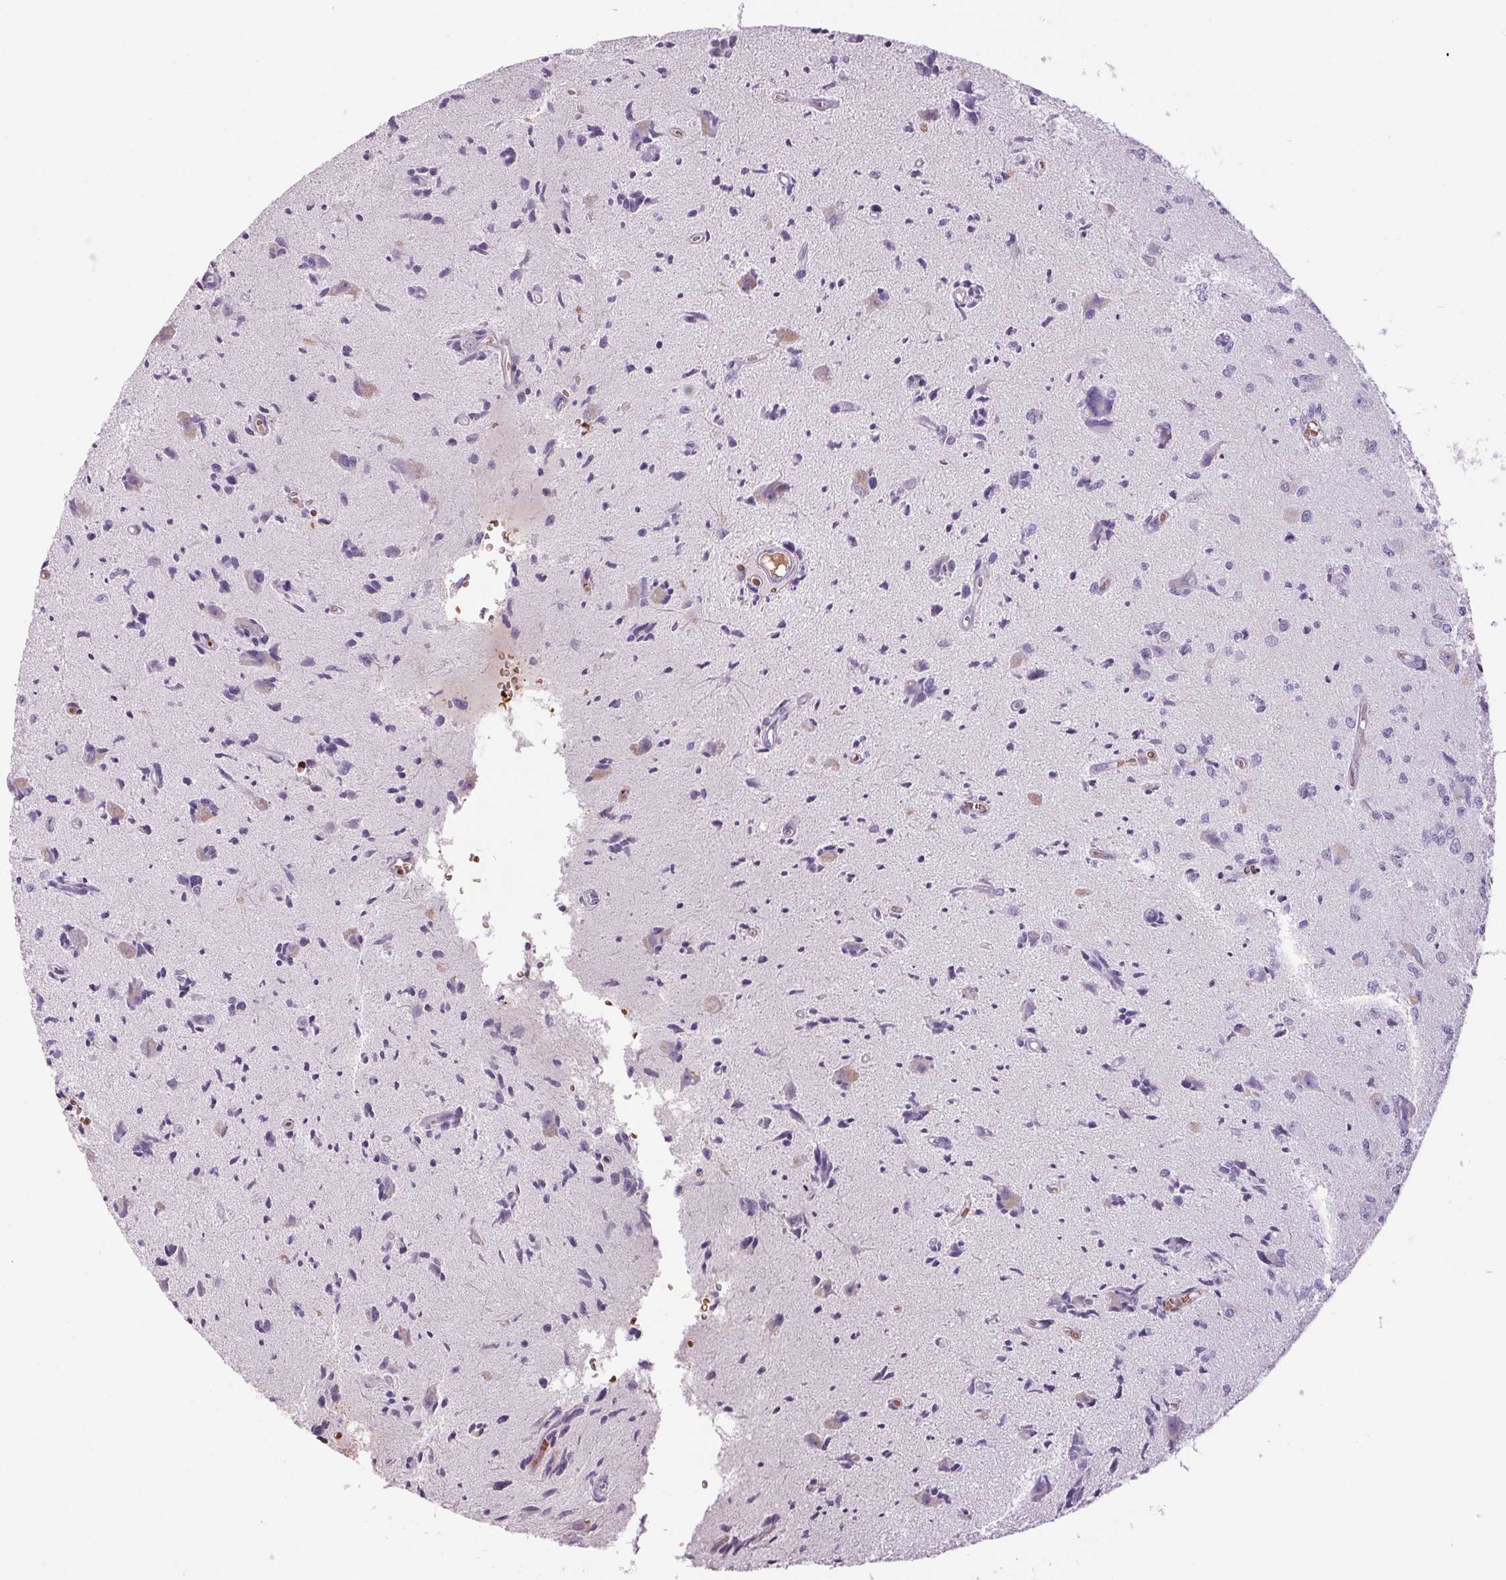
{"staining": {"intensity": "negative", "quantity": "none", "location": "none"}, "tissue": "glioma", "cell_type": "Tumor cells", "image_type": "cancer", "snomed": [{"axis": "morphology", "description": "Glioma, malignant, High grade"}, {"axis": "topography", "description": "Brain"}], "caption": "Tumor cells show no significant protein expression in malignant glioma (high-grade). (Stains: DAB immunohistochemistry (IHC) with hematoxylin counter stain, Microscopy: brightfield microscopy at high magnification).", "gene": "HBQ1", "patient": {"sex": "male", "age": 67}}